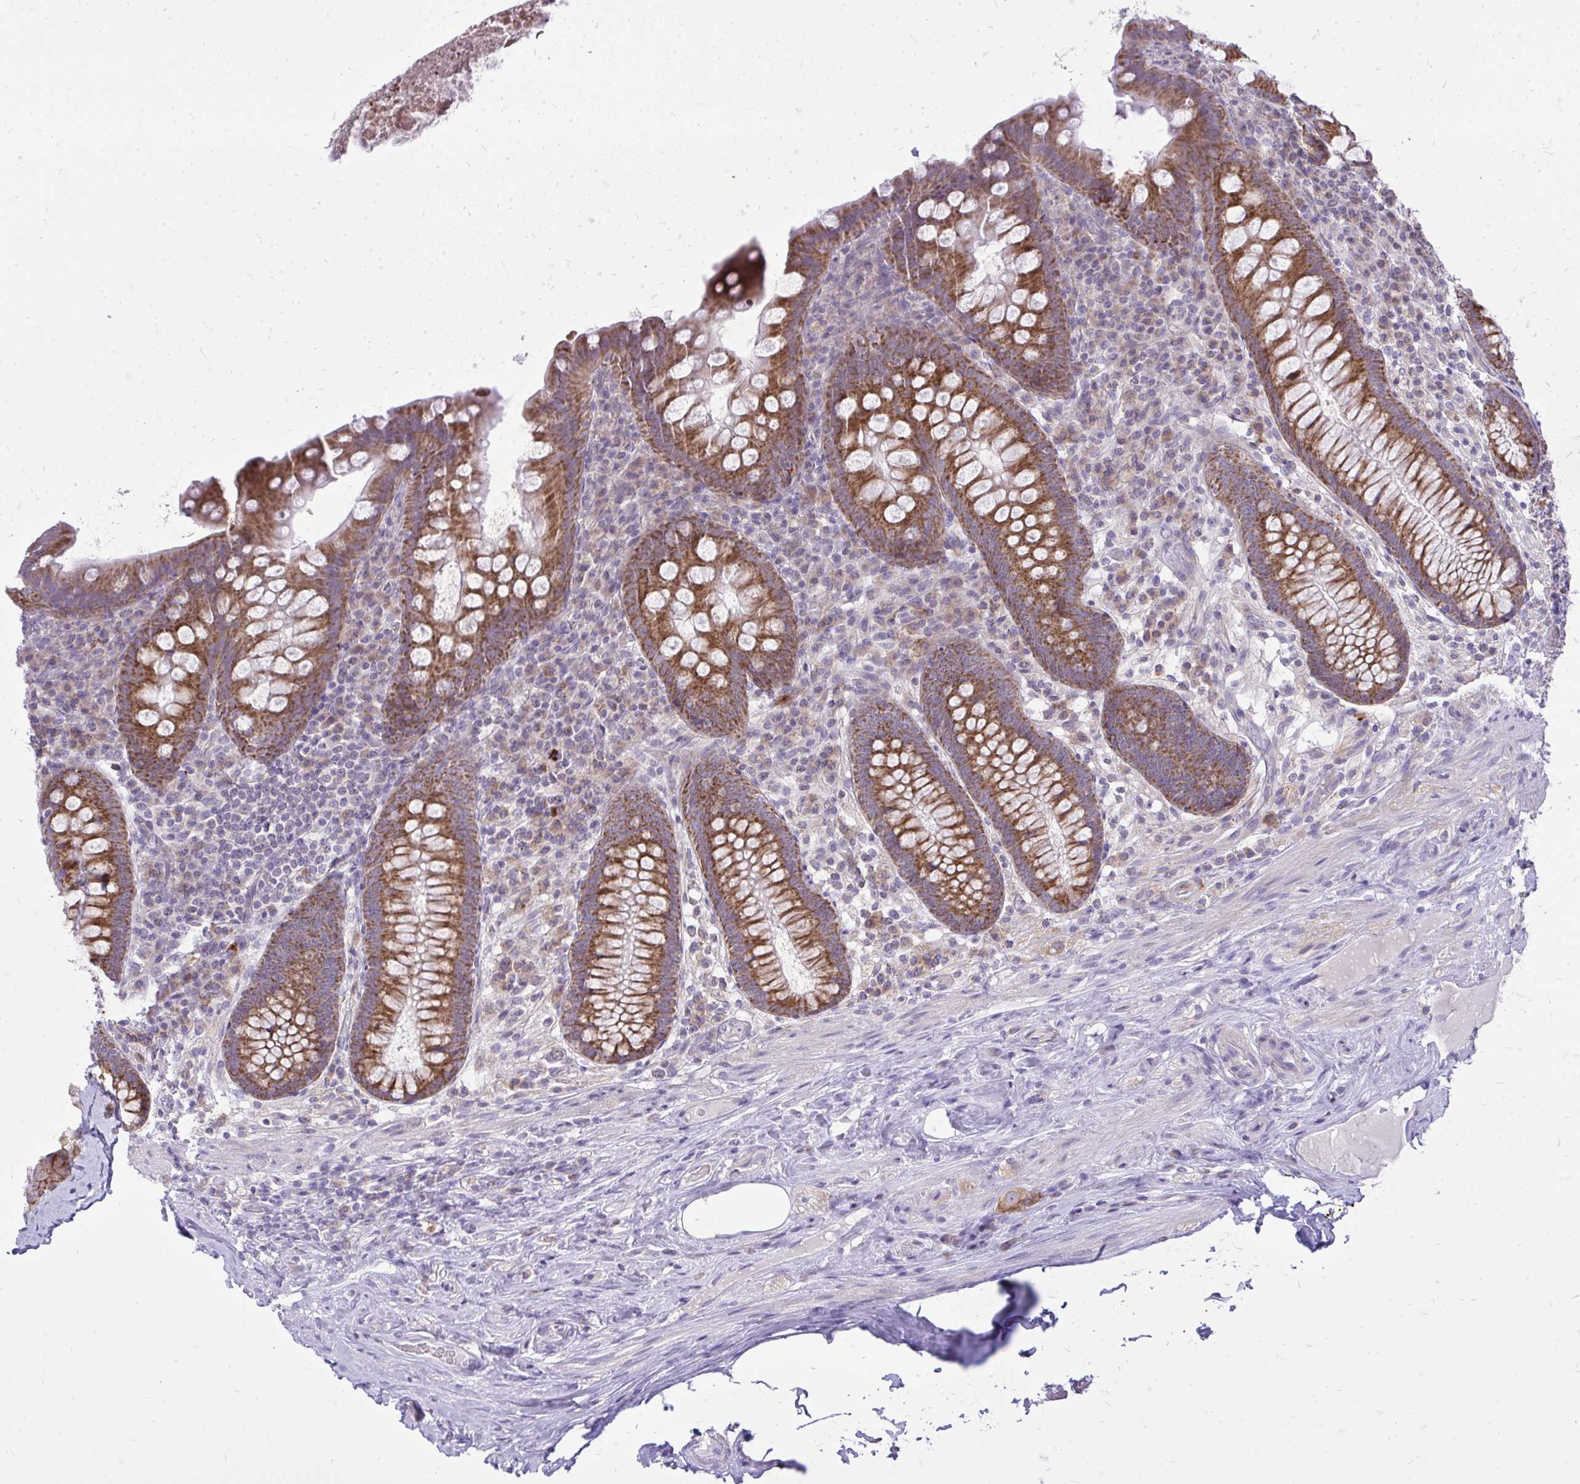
{"staining": {"intensity": "strong", "quantity": ">75%", "location": "cytoplasmic/membranous"}, "tissue": "appendix", "cell_type": "Glandular cells", "image_type": "normal", "snomed": [{"axis": "morphology", "description": "Normal tissue, NOS"}, {"axis": "topography", "description": "Appendix"}], "caption": "Strong cytoplasmic/membranous positivity is identified in approximately >75% of glandular cells in benign appendix.", "gene": "SPTBN2", "patient": {"sex": "male", "age": 71}}